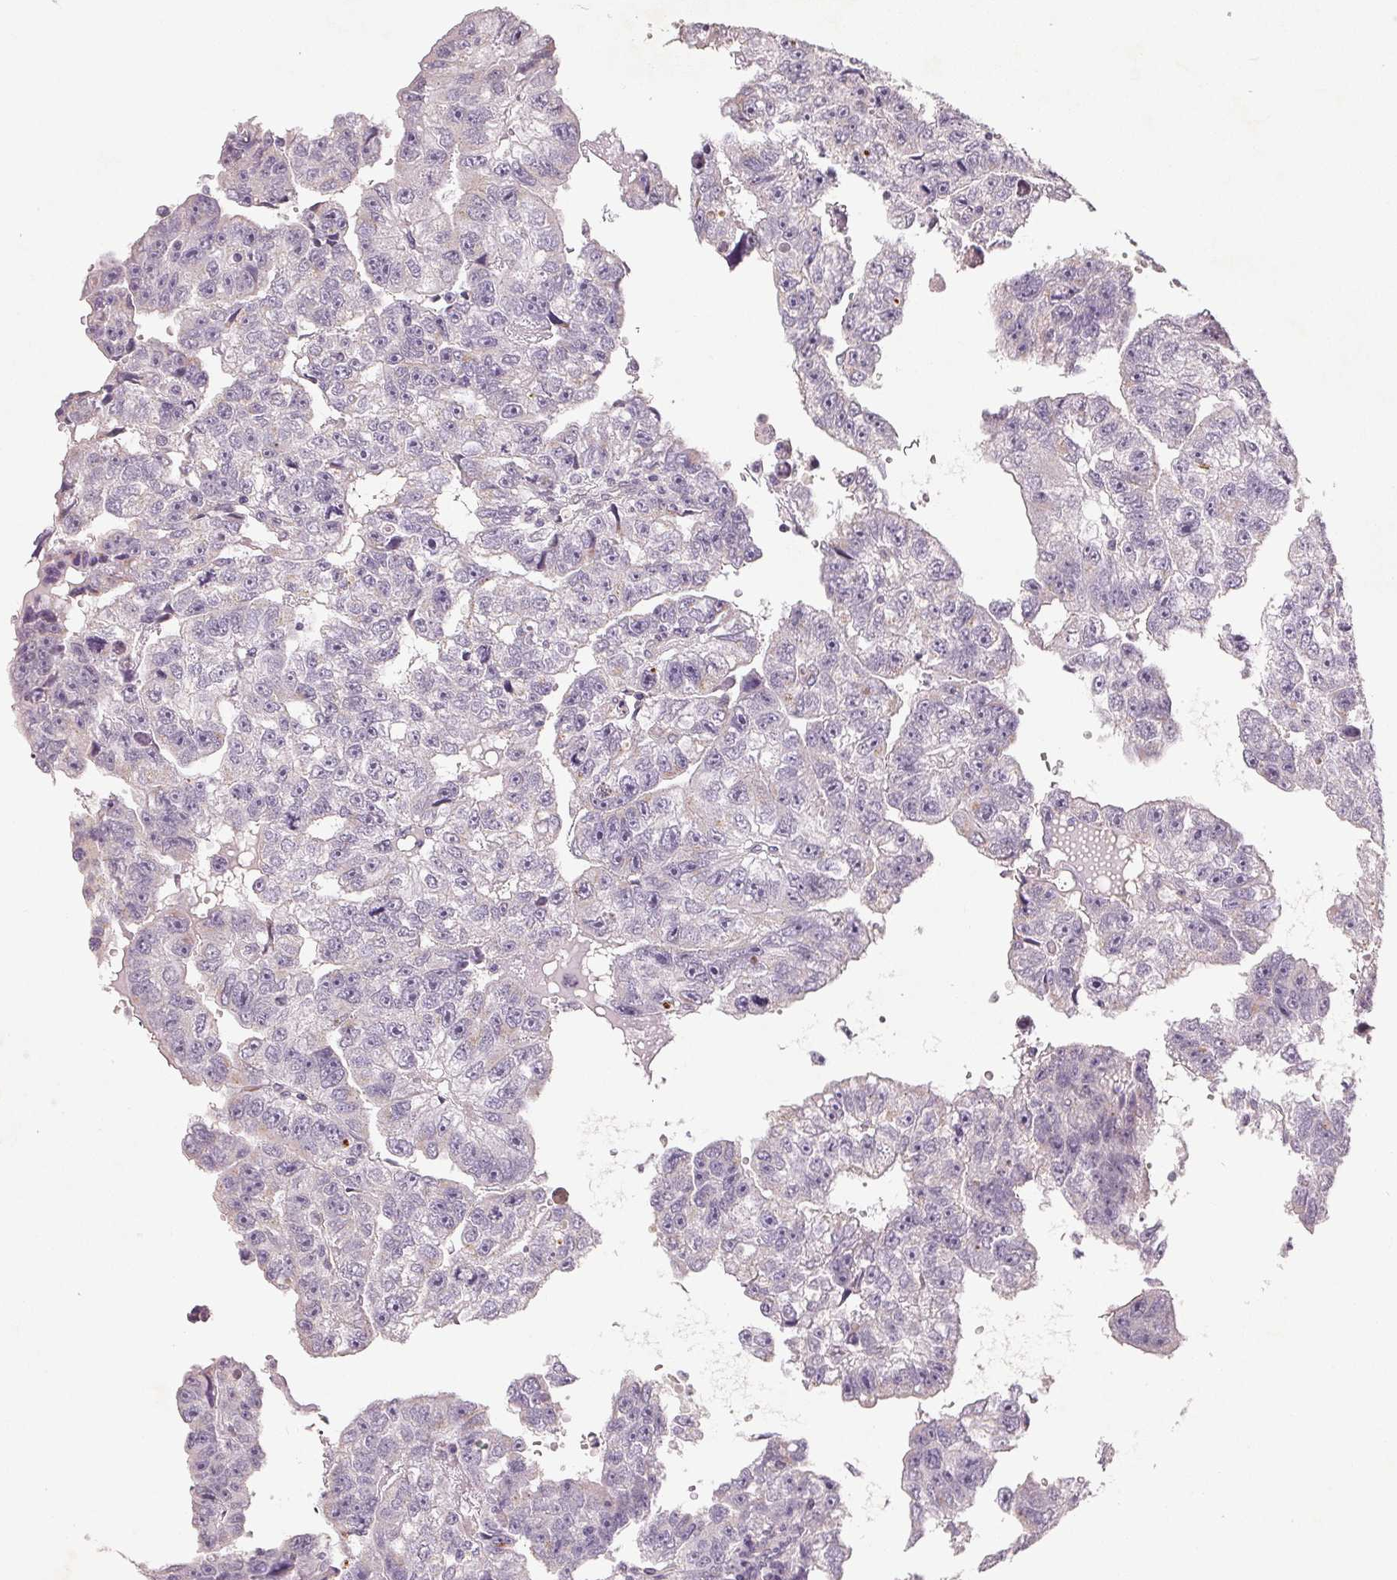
{"staining": {"intensity": "negative", "quantity": "none", "location": "none"}, "tissue": "testis cancer", "cell_type": "Tumor cells", "image_type": "cancer", "snomed": [{"axis": "morphology", "description": "Carcinoma, Embryonal, NOS"}, {"axis": "topography", "description": "Testis"}], "caption": "IHC micrograph of neoplastic tissue: human testis embryonal carcinoma stained with DAB (3,3'-diaminobenzidine) reveals no significant protein expression in tumor cells.", "gene": "TMSB15B", "patient": {"sex": "male", "age": 20}}